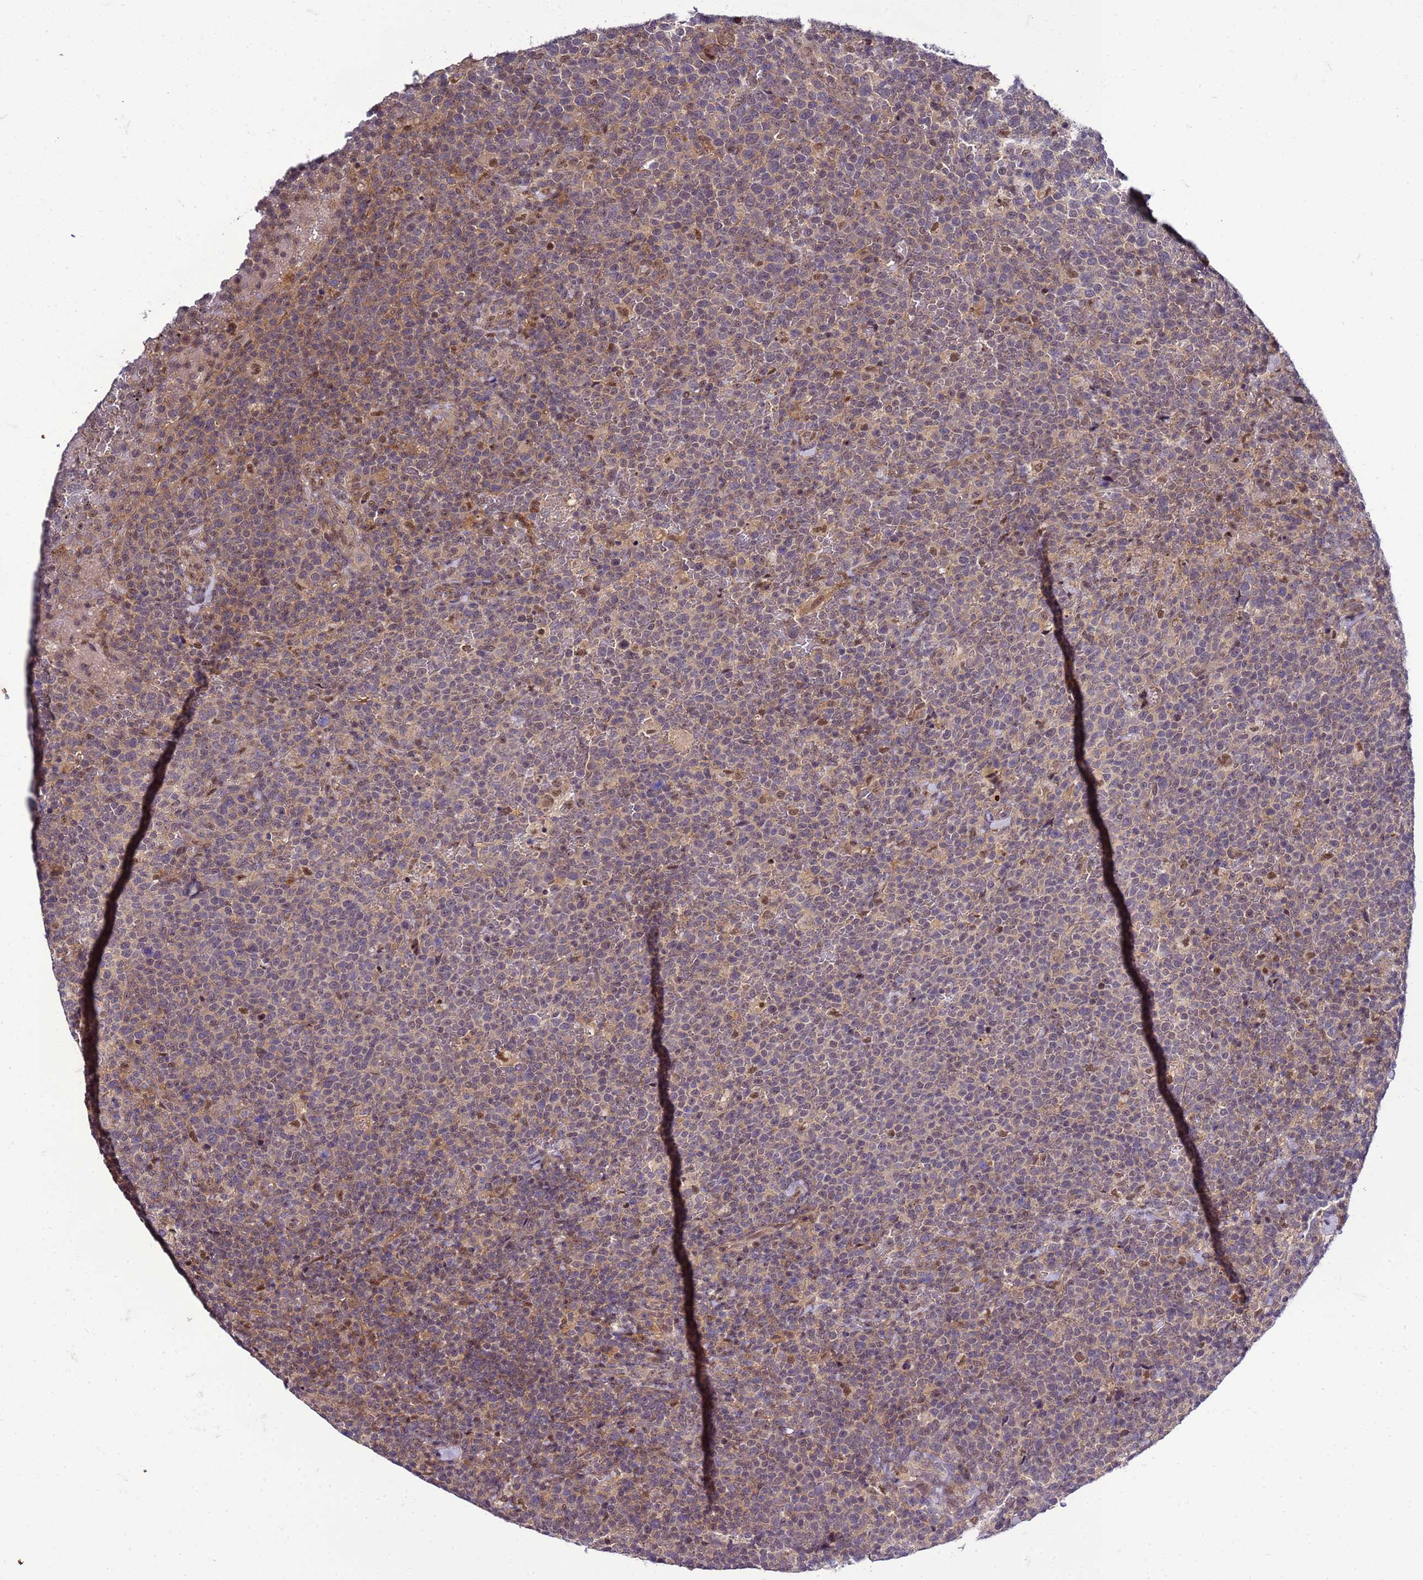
{"staining": {"intensity": "weak", "quantity": "<25%", "location": "nuclear"}, "tissue": "lymphoma", "cell_type": "Tumor cells", "image_type": "cancer", "snomed": [{"axis": "morphology", "description": "Malignant lymphoma, non-Hodgkin's type, High grade"}, {"axis": "topography", "description": "Lymph node"}], "caption": "Image shows no protein expression in tumor cells of high-grade malignant lymphoma, non-Hodgkin's type tissue.", "gene": "GEN1", "patient": {"sex": "male", "age": 61}}